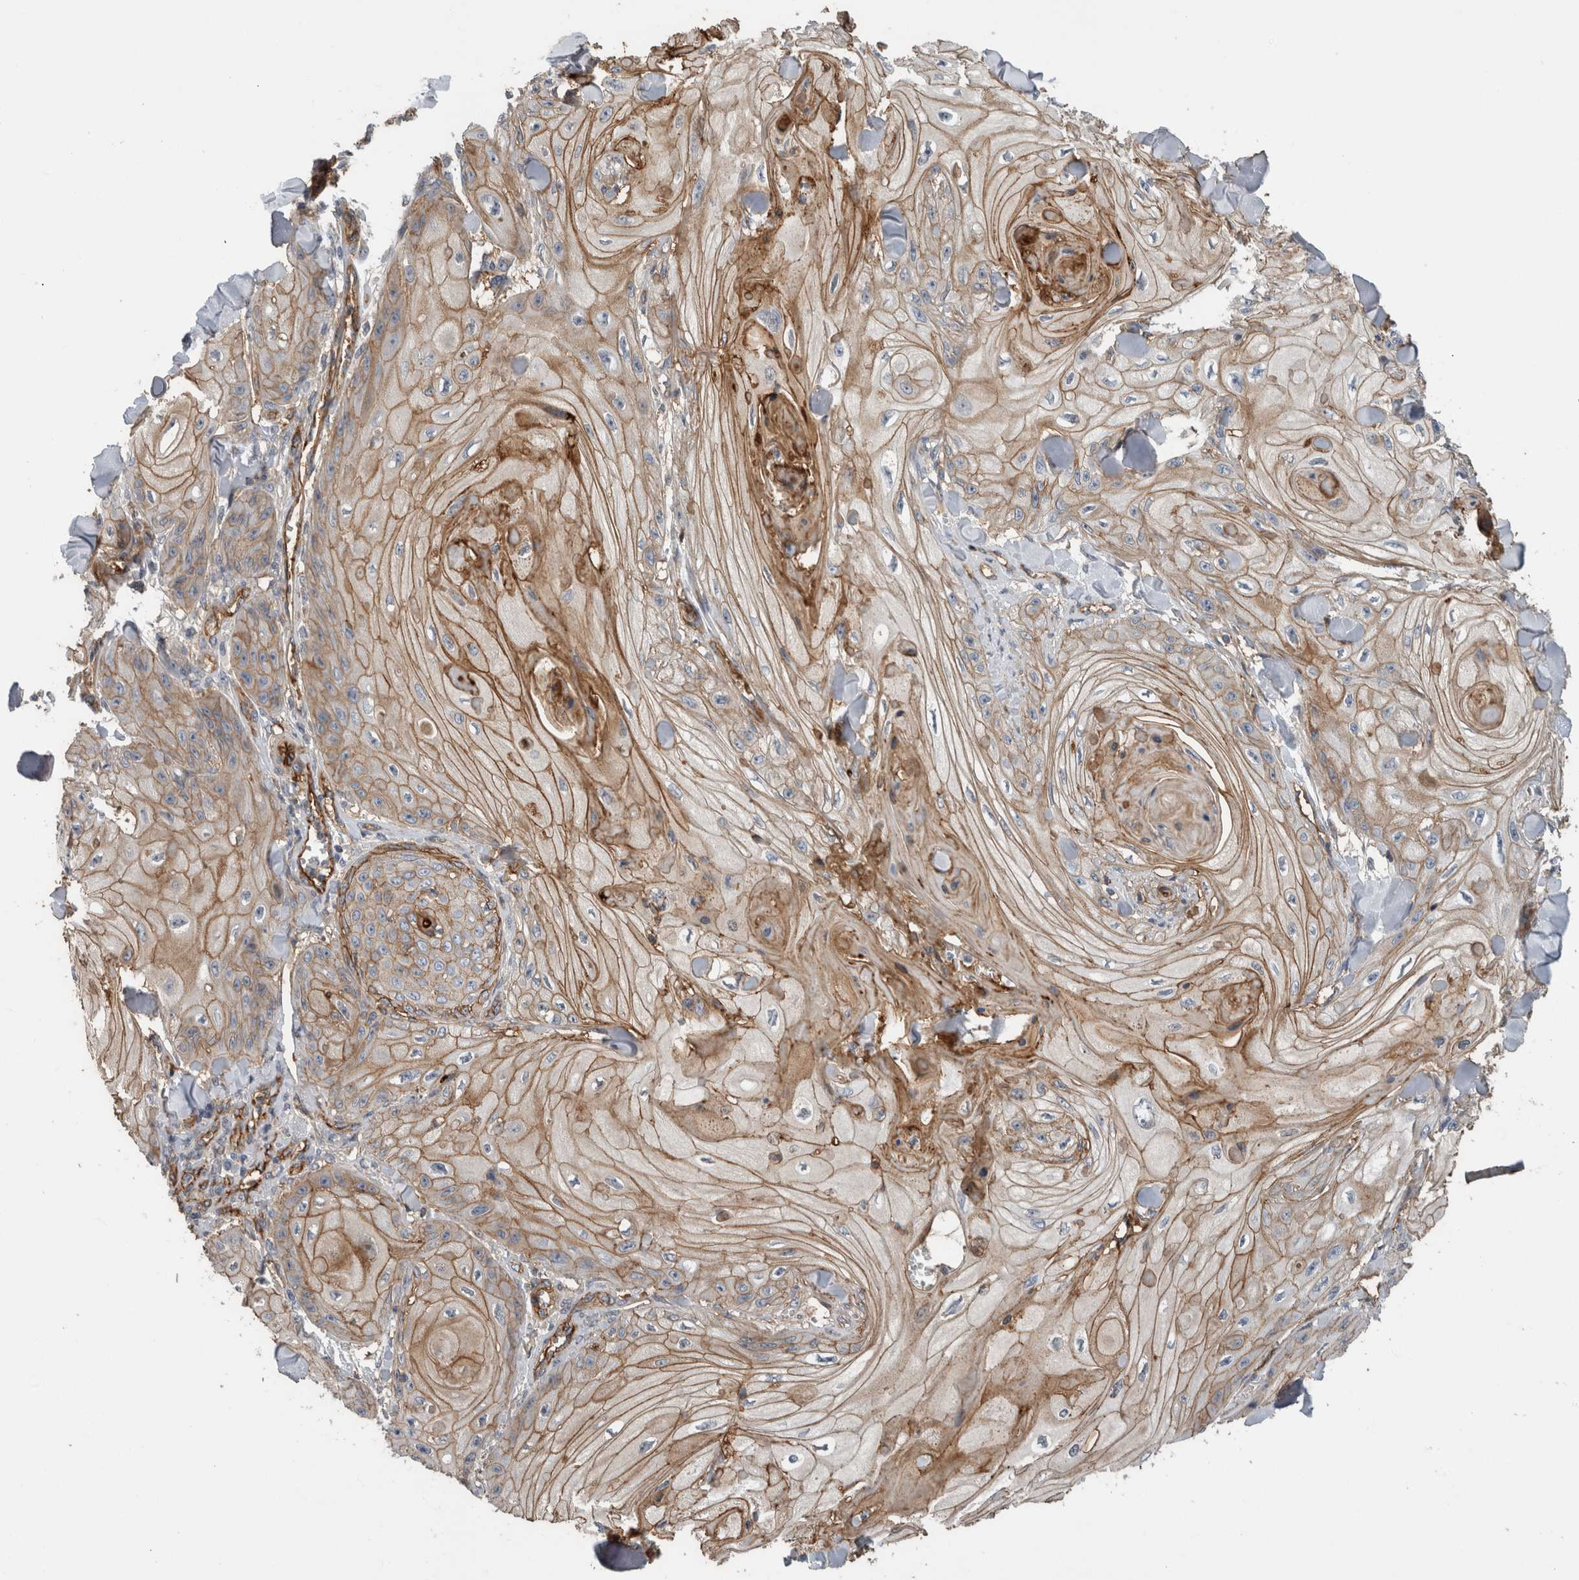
{"staining": {"intensity": "weak", "quantity": ">75%", "location": "cytoplasmic/membranous"}, "tissue": "skin cancer", "cell_type": "Tumor cells", "image_type": "cancer", "snomed": [{"axis": "morphology", "description": "Squamous cell carcinoma, NOS"}, {"axis": "topography", "description": "Skin"}], "caption": "This is an image of immunohistochemistry staining of skin cancer, which shows weak expression in the cytoplasmic/membranous of tumor cells.", "gene": "CD59", "patient": {"sex": "male", "age": 74}}